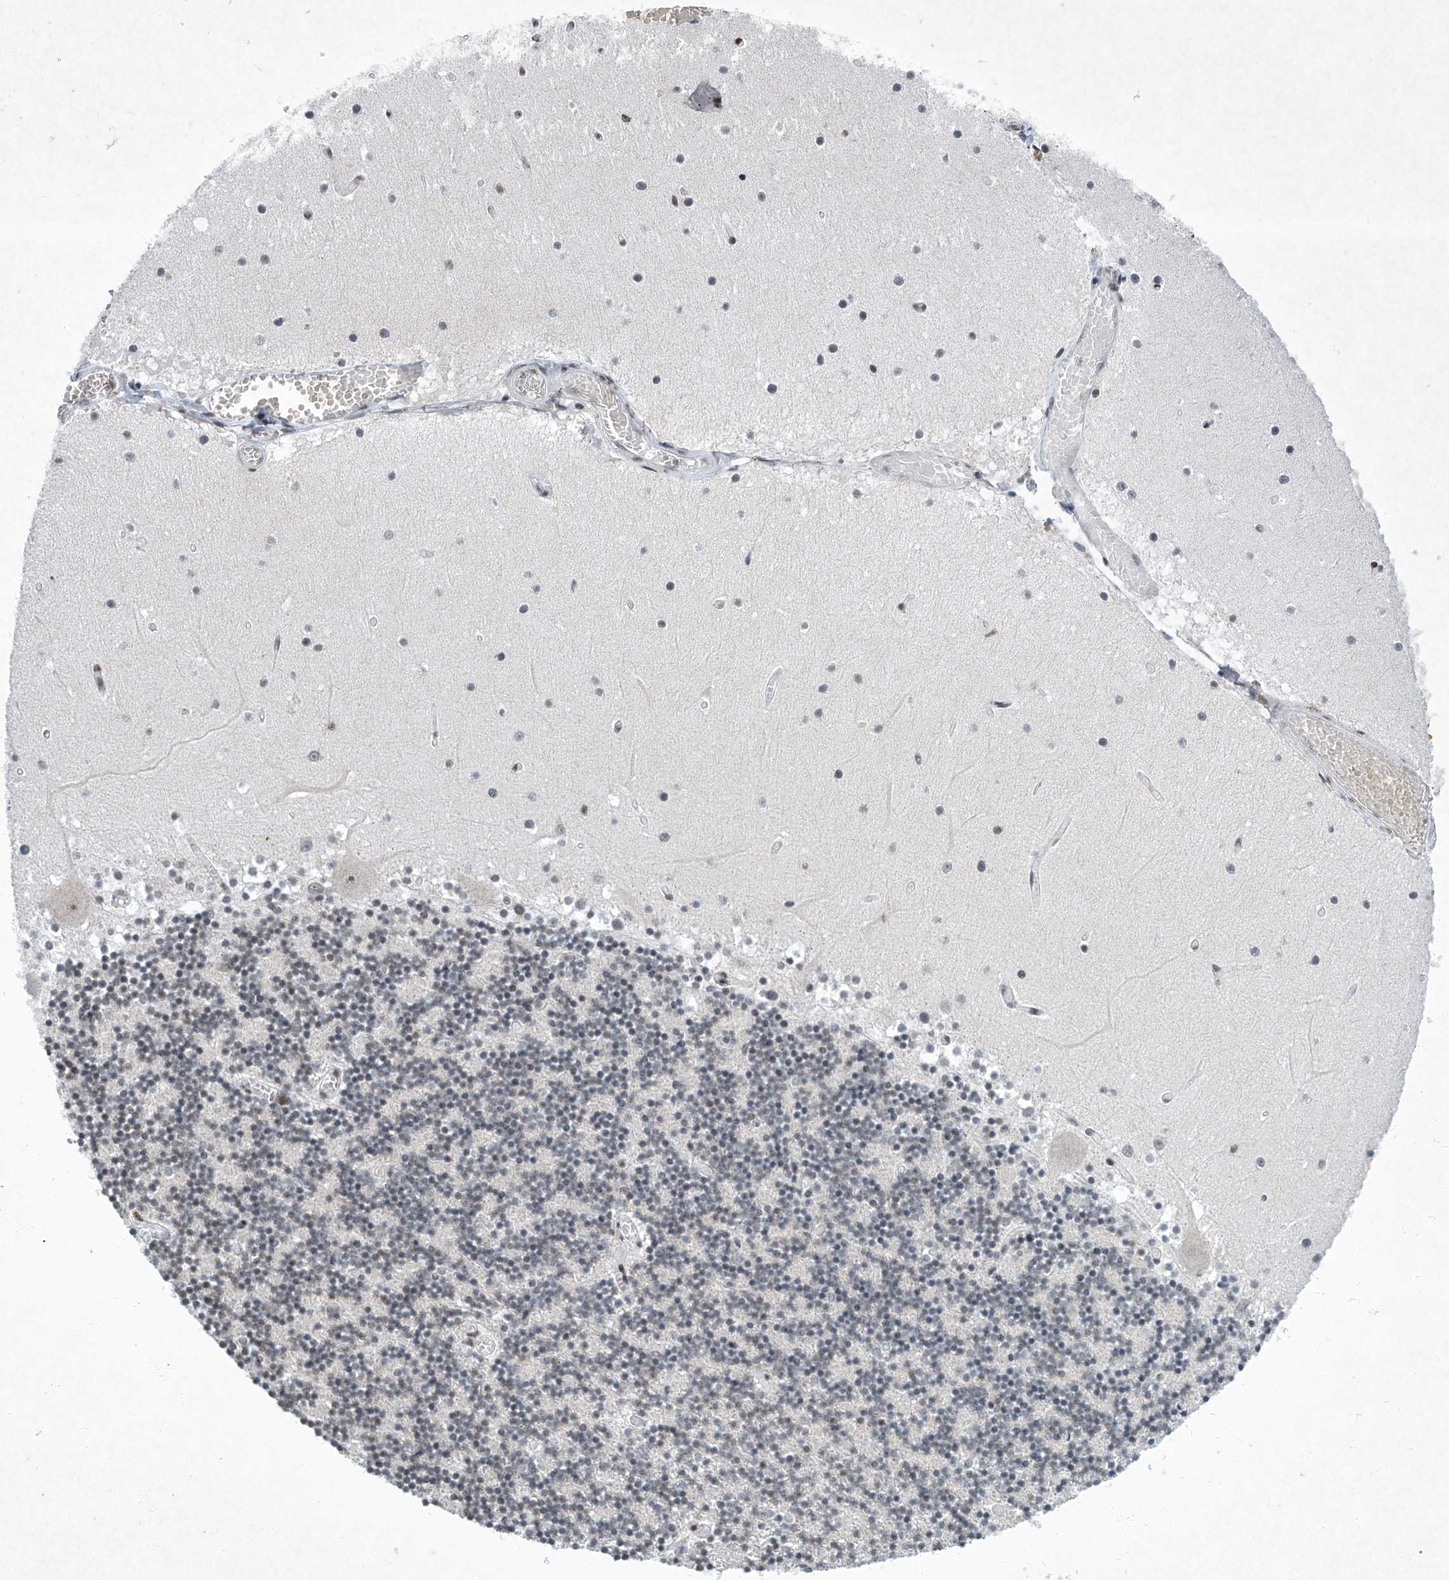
{"staining": {"intensity": "weak", "quantity": "25%-75%", "location": "nuclear"}, "tissue": "cerebellum", "cell_type": "Cells in granular layer", "image_type": "normal", "snomed": [{"axis": "morphology", "description": "Normal tissue, NOS"}, {"axis": "topography", "description": "Cerebellum"}], "caption": "Cerebellum stained with DAB (3,3'-diaminobenzidine) immunohistochemistry (IHC) displays low levels of weak nuclear staining in about 25%-75% of cells in granular layer.", "gene": "TFDP1", "patient": {"sex": "female", "age": 28}}